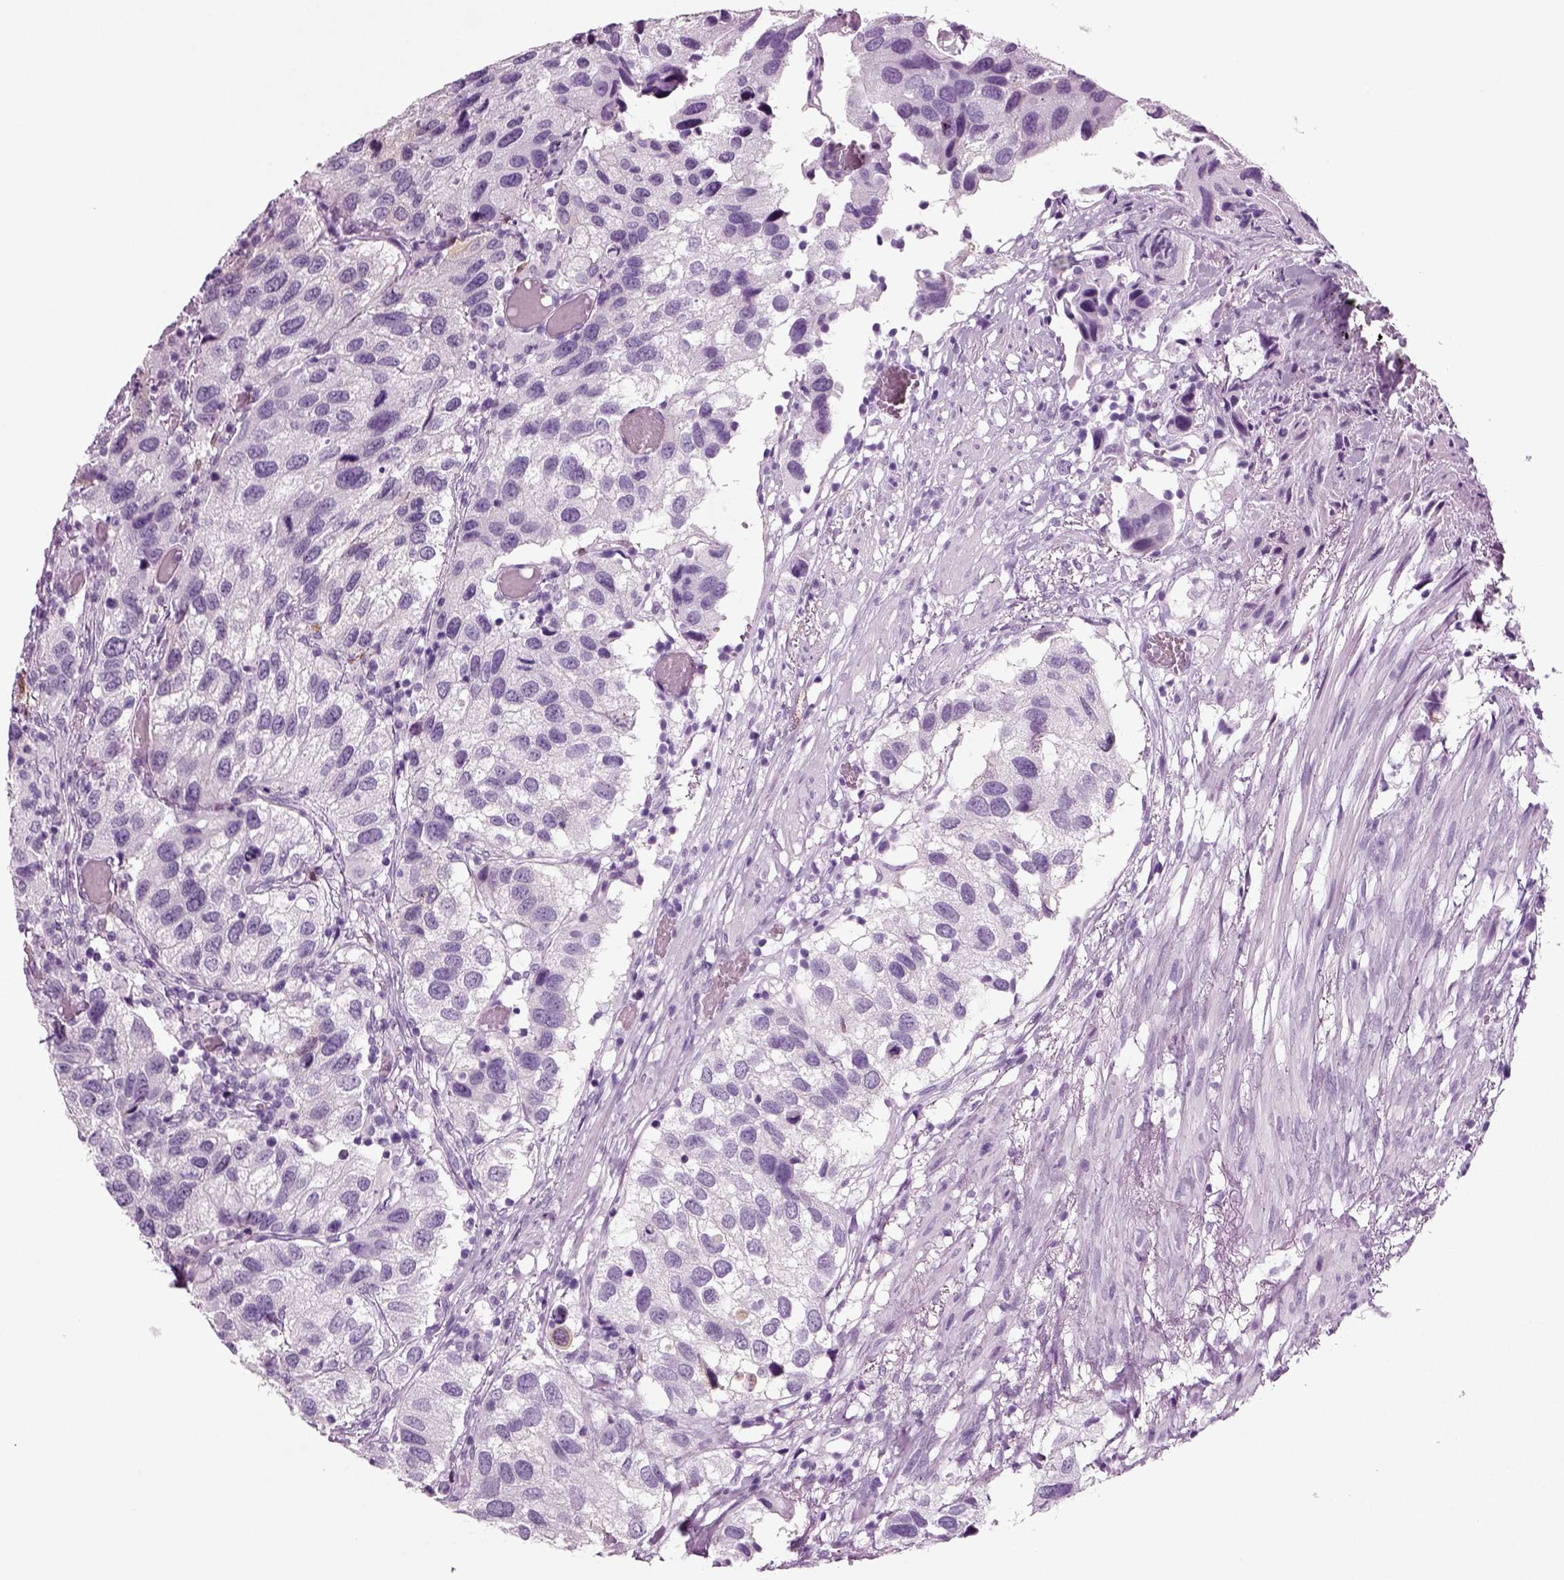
{"staining": {"intensity": "negative", "quantity": "none", "location": "none"}, "tissue": "urothelial cancer", "cell_type": "Tumor cells", "image_type": "cancer", "snomed": [{"axis": "morphology", "description": "Urothelial carcinoma, High grade"}, {"axis": "topography", "description": "Urinary bladder"}], "caption": "An IHC photomicrograph of urothelial carcinoma (high-grade) is shown. There is no staining in tumor cells of urothelial carcinoma (high-grade).", "gene": "CRABP1", "patient": {"sex": "male", "age": 79}}